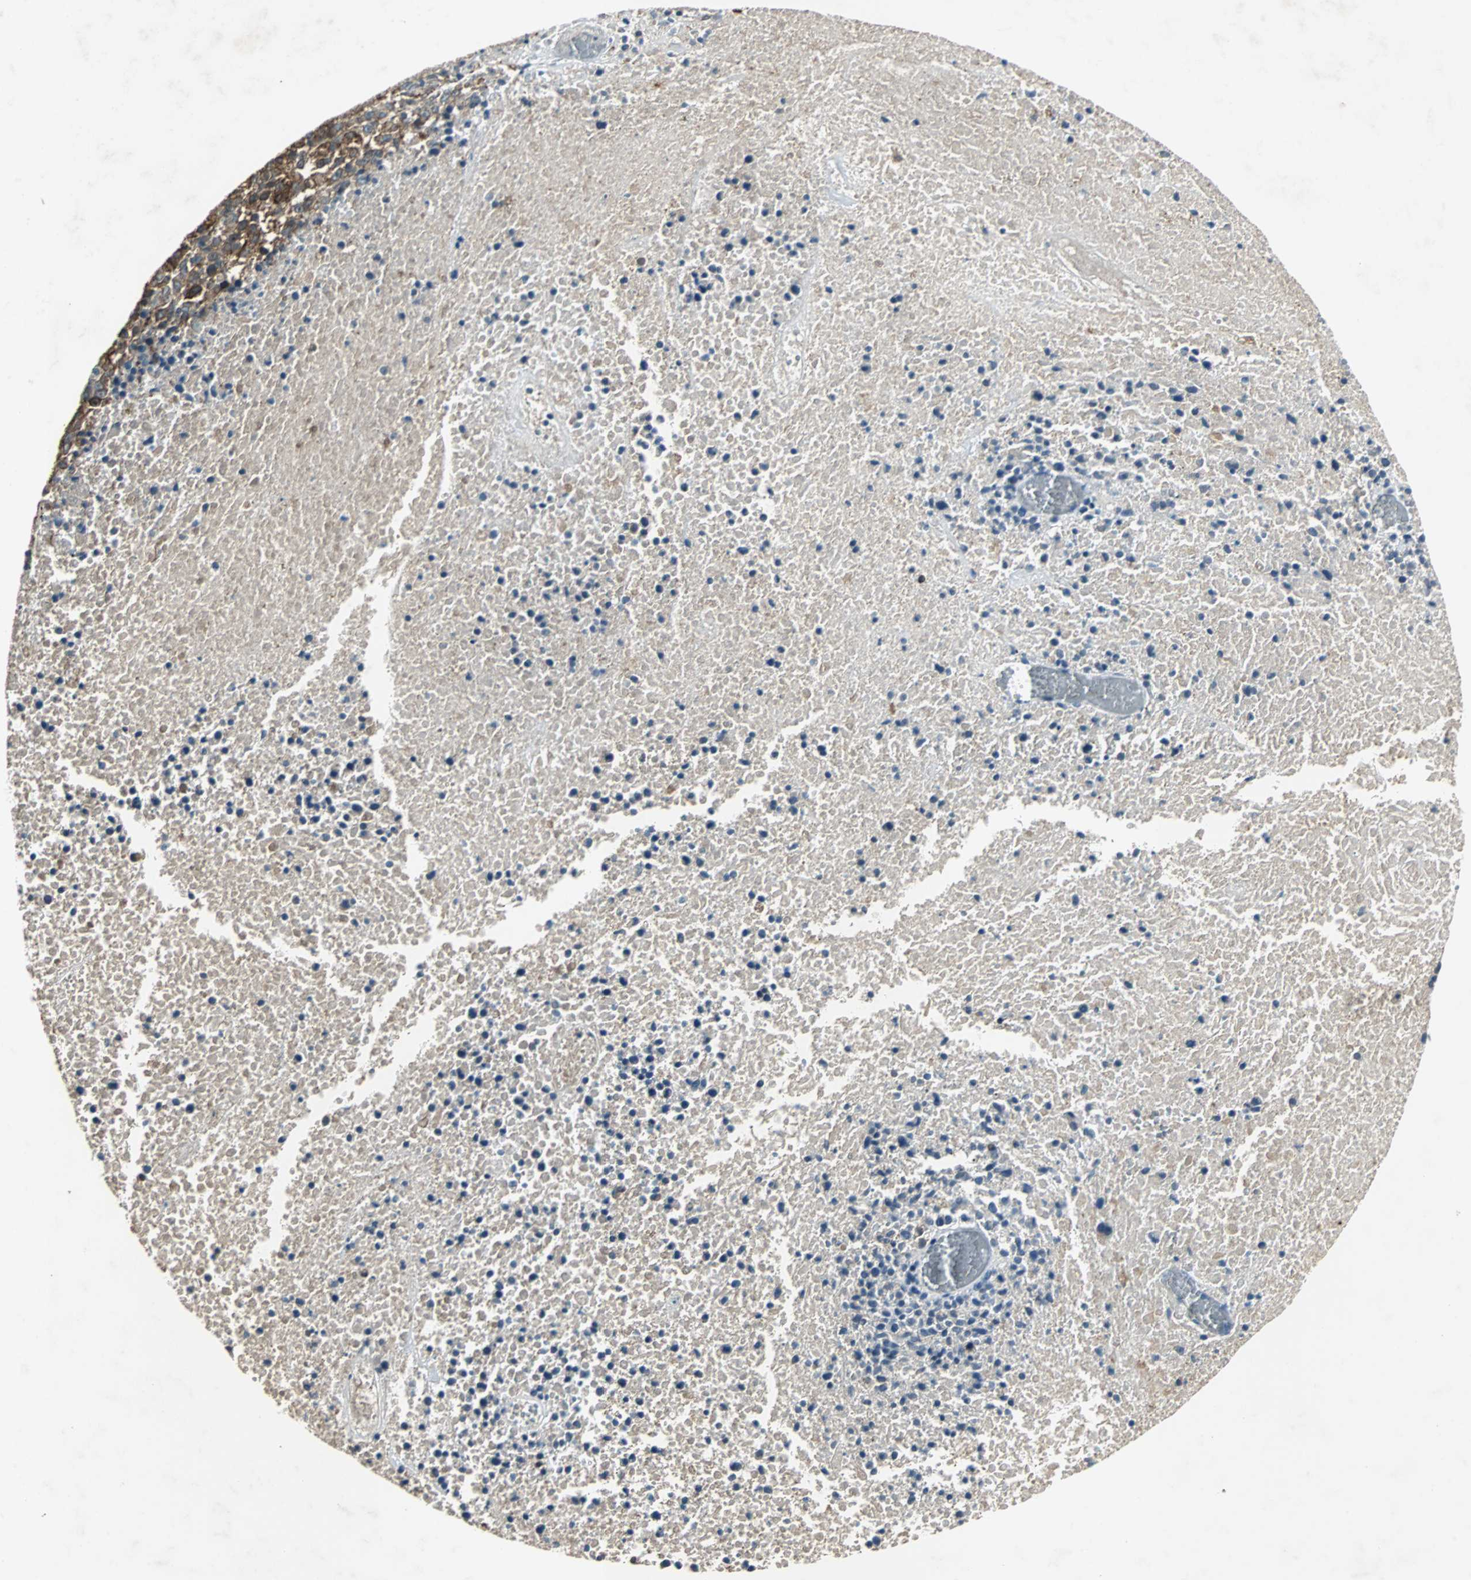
{"staining": {"intensity": "moderate", "quantity": ">75%", "location": "cytoplasmic/membranous"}, "tissue": "melanoma", "cell_type": "Tumor cells", "image_type": "cancer", "snomed": [{"axis": "morphology", "description": "Malignant melanoma, Metastatic site"}, {"axis": "topography", "description": "Cerebral cortex"}], "caption": "A brown stain highlights moderate cytoplasmic/membranous expression of a protein in human melanoma tumor cells.", "gene": "SOS1", "patient": {"sex": "female", "age": 52}}